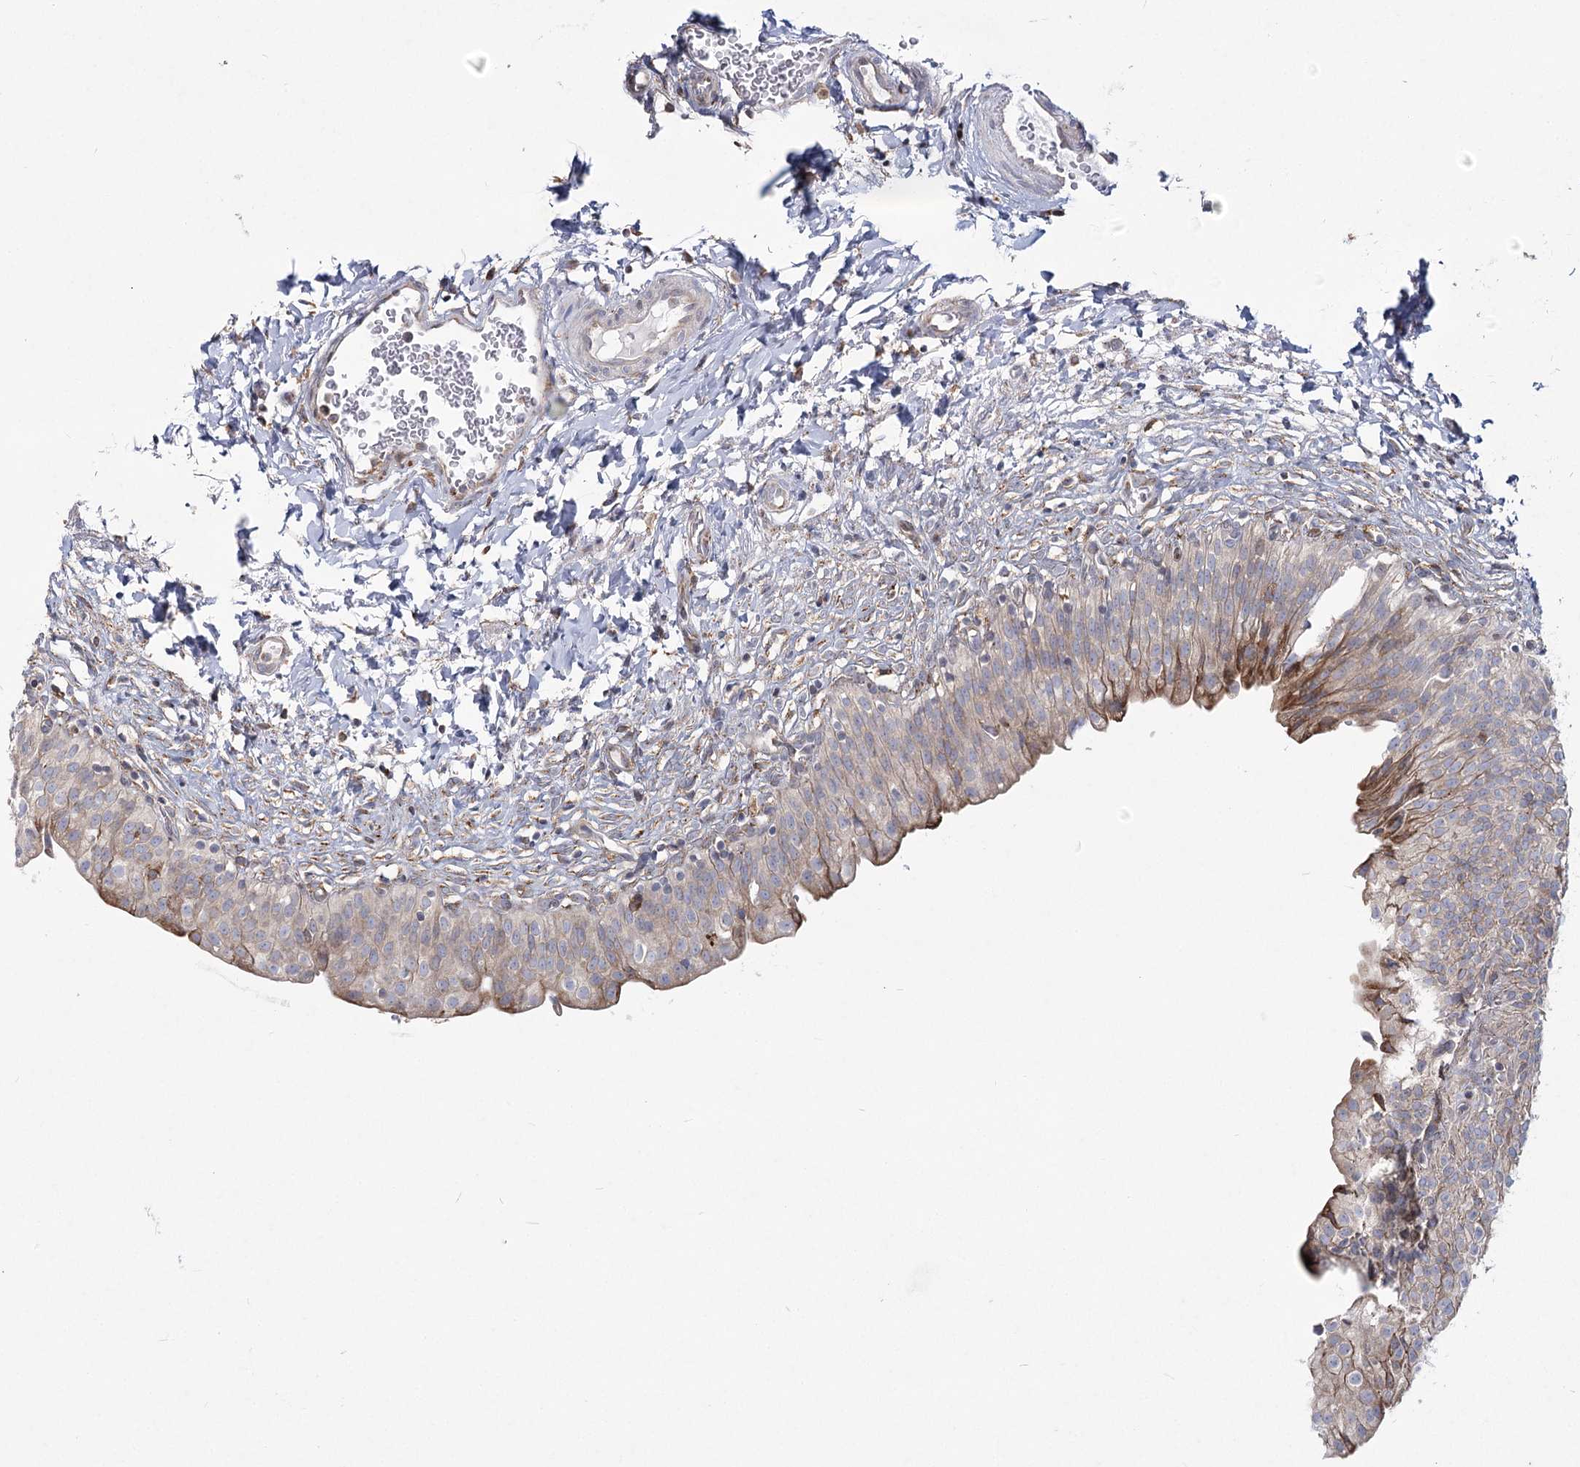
{"staining": {"intensity": "moderate", "quantity": "25%-75%", "location": "cytoplasmic/membranous"}, "tissue": "urinary bladder", "cell_type": "Urothelial cells", "image_type": "normal", "snomed": [{"axis": "morphology", "description": "Normal tissue, NOS"}, {"axis": "topography", "description": "Urinary bladder"}], "caption": "A brown stain shows moderate cytoplasmic/membranous positivity of a protein in urothelial cells of benign urinary bladder. The protein is stained brown, and the nuclei are stained in blue (DAB IHC with brightfield microscopy, high magnification).", "gene": "NHLRC2", "patient": {"sex": "male", "age": 55}}